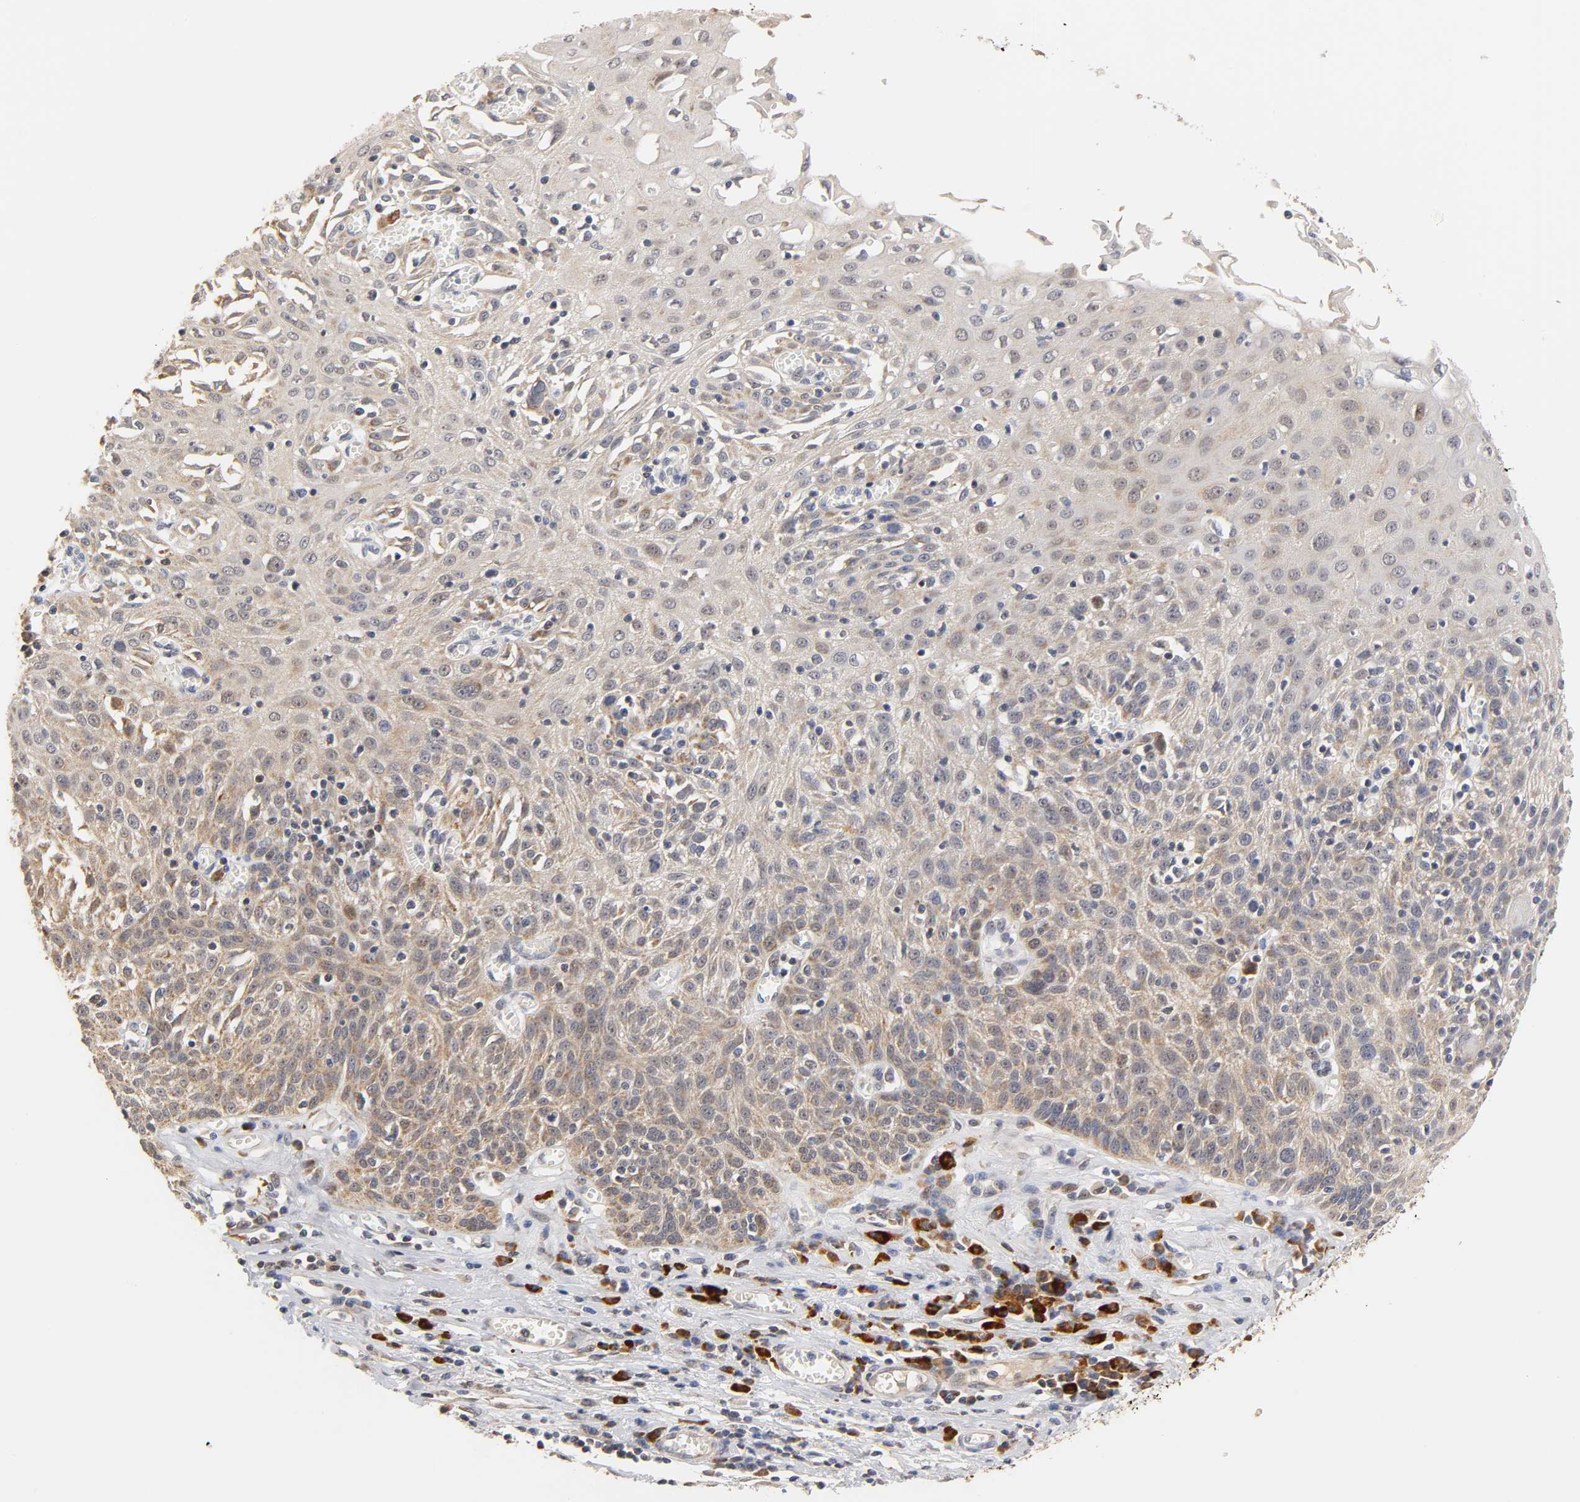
{"staining": {"intensity": "moderate", "quantity": "25%-75%", "location": "cytoplasmic/membranous"}, "tissue": "esophagus", "cell_type": "Squamous epithelial cells", "image_type": "normal", "snomed": [{"axis": "morphology", "description": "Normal tissue, NOS"}, {"axis": "morphology", "description": "Squamous cell carcinoma, NOS"}, {"axis": "topography", "description": "Esophagus"}], "caption": "Moderate cytoplasmic/membranous expression is identified in about 25%-75% of squamous epithelial cells in unremarkable esophagus.", "gene": "GSTZ1", "patient": {"sex": "male", "age": 65}}